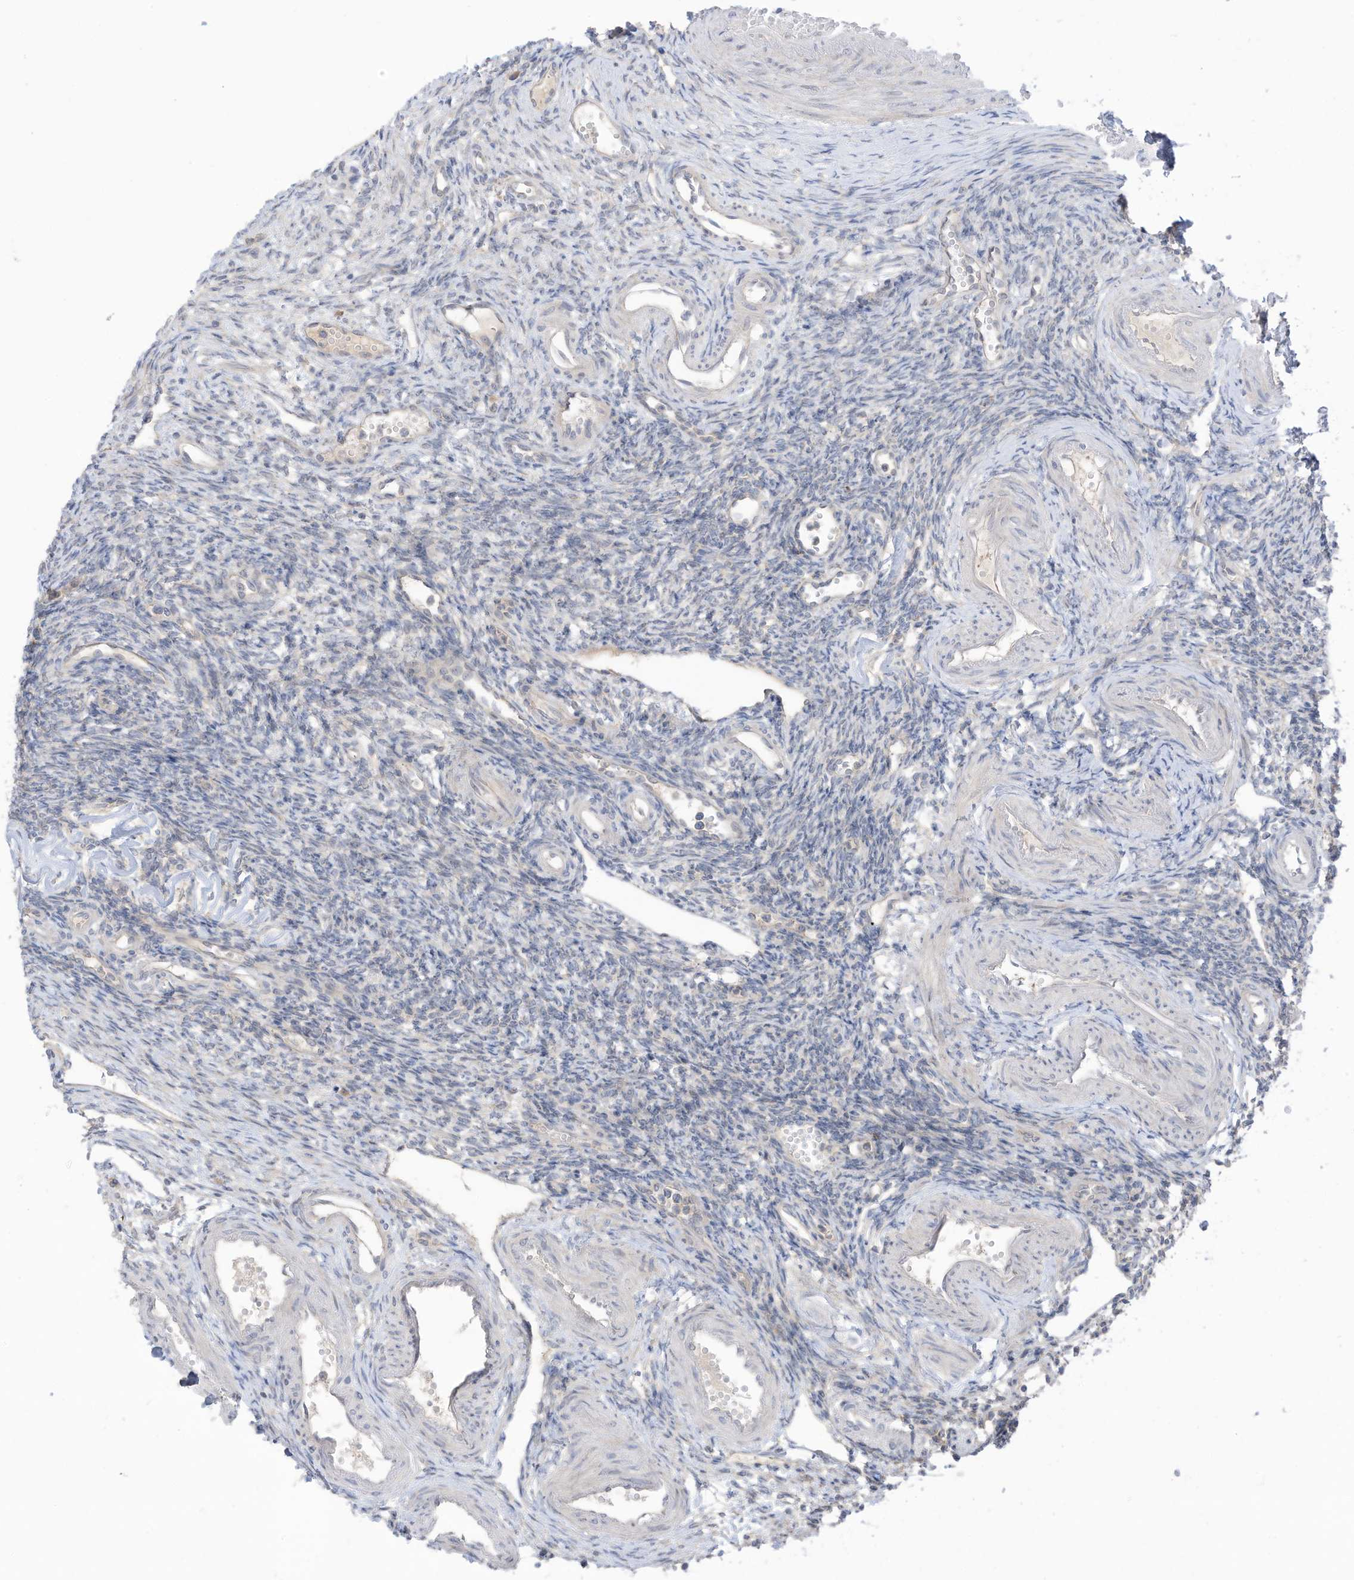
{"staining": {"intensity": "negative", "quantity": "none", "location": "none"}, "tissue": "ovary", "cell_type": "Ovarian stroma cells", "image_type": "normal", "snomed": [{"axis": "morphology", "description": "Normal tissue, NOS"}, {"axis": "morphology", "description": "Cyst, NOS"}, {"axis": "topography", "description": "Ovary"}], "caption": "The immunohistochemistry histopathology image has no significant staining in ovarian stroma cells of ovary. (IHC, brightfield microscopy, high magnification).", "gene": "LRRN2", "patient": {"sex": "female", "age": 33}}